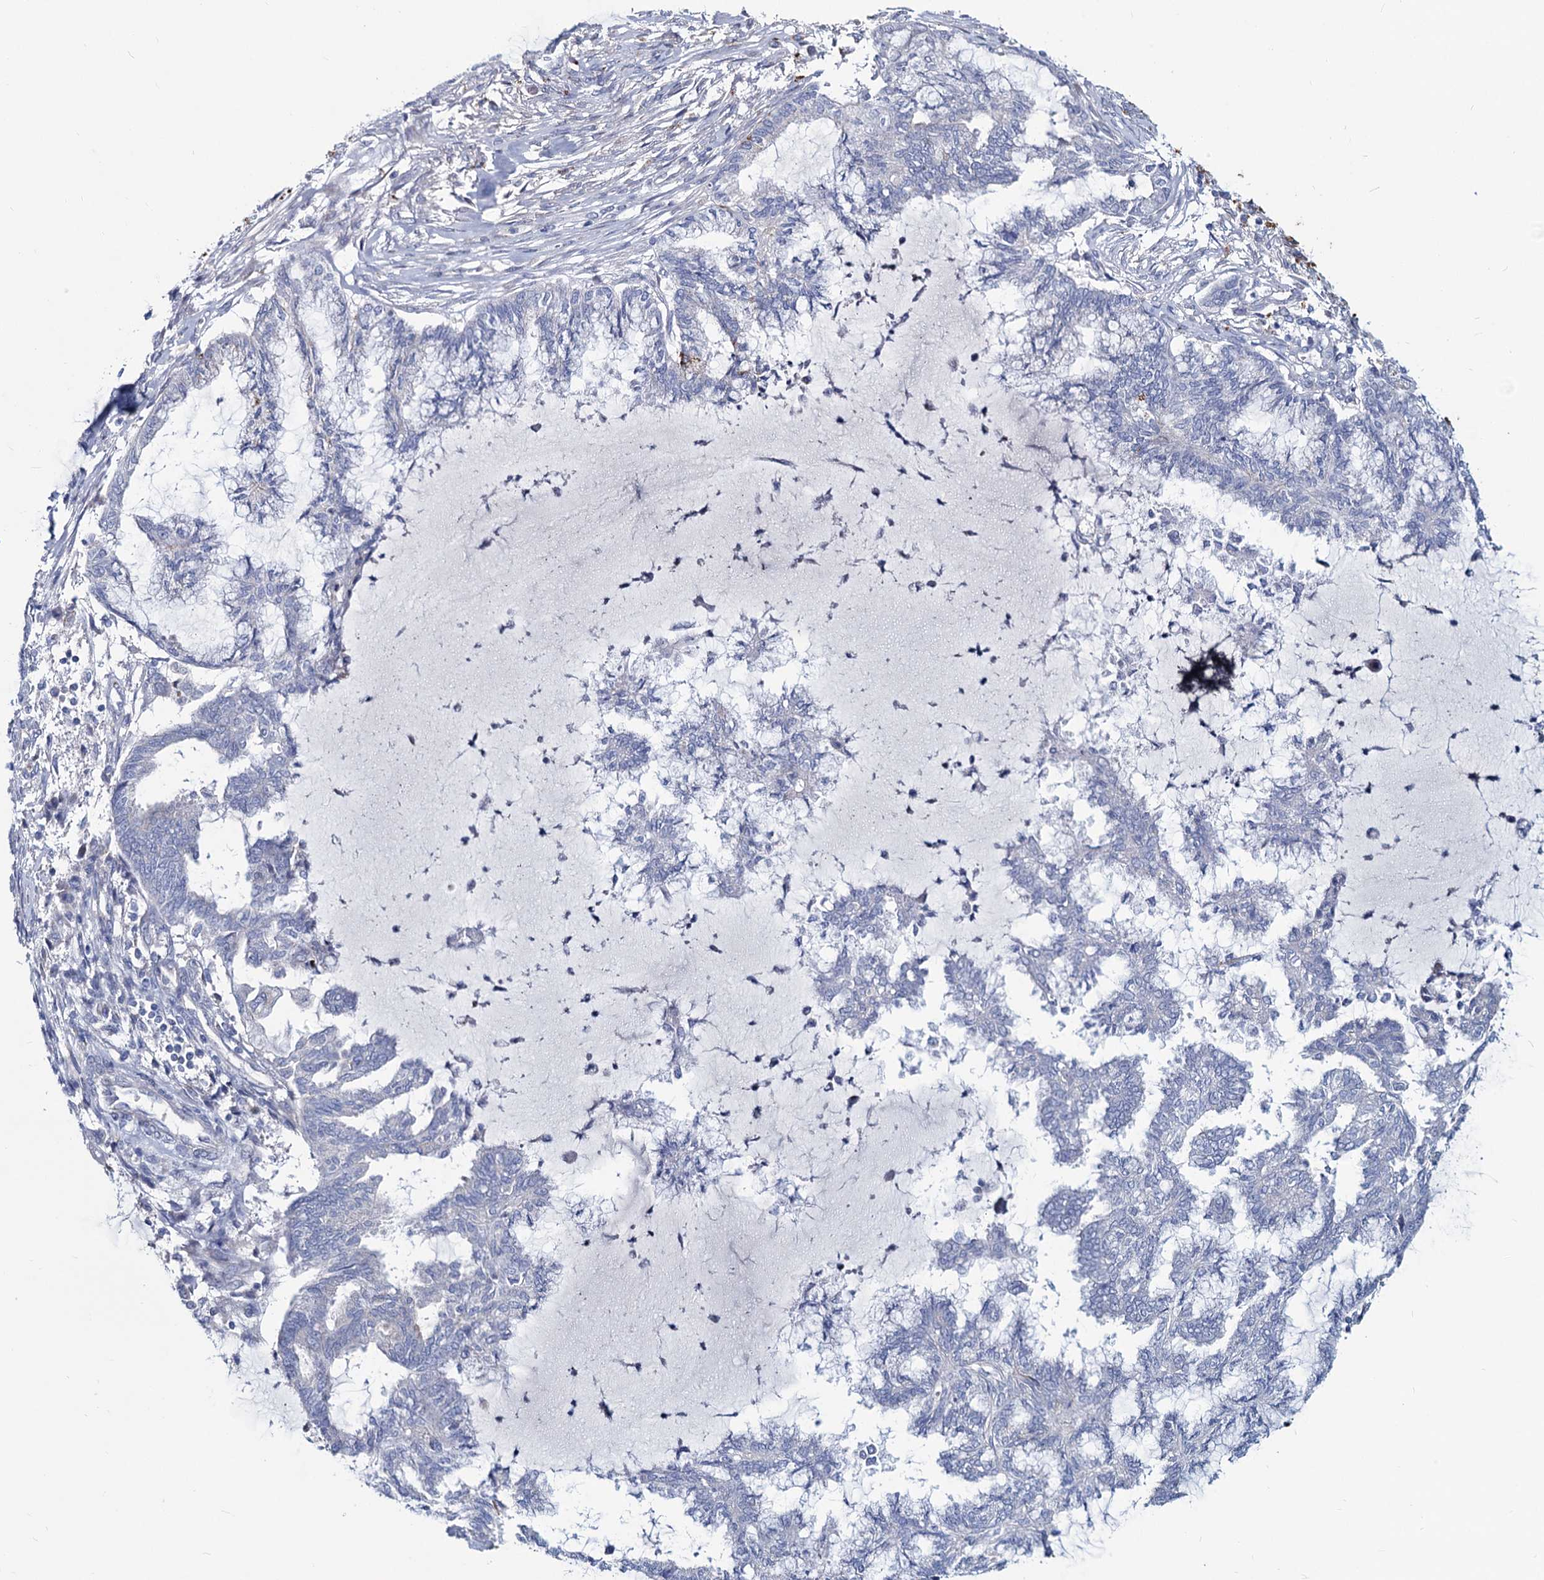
{"staining": {"intensity": "negative", "quantity": "none", "location": "none"}, "tissue": "endometrial cancer", "cell_type": "Tumor cells", "image_type": "cancer", "snomed": [{"axis": "morphology", "description": "Adenocarcinoma, NOS"}, {"axis": "topography", "description": "Endometrium"}], "caption": "An immunohistochemistry photomicrograph of endometrial cancer is shown. There is no staining in tumor cells of endometrial cancer.", "gene": "AGBL4", "patient": {"sex": "female", "age": 86}}